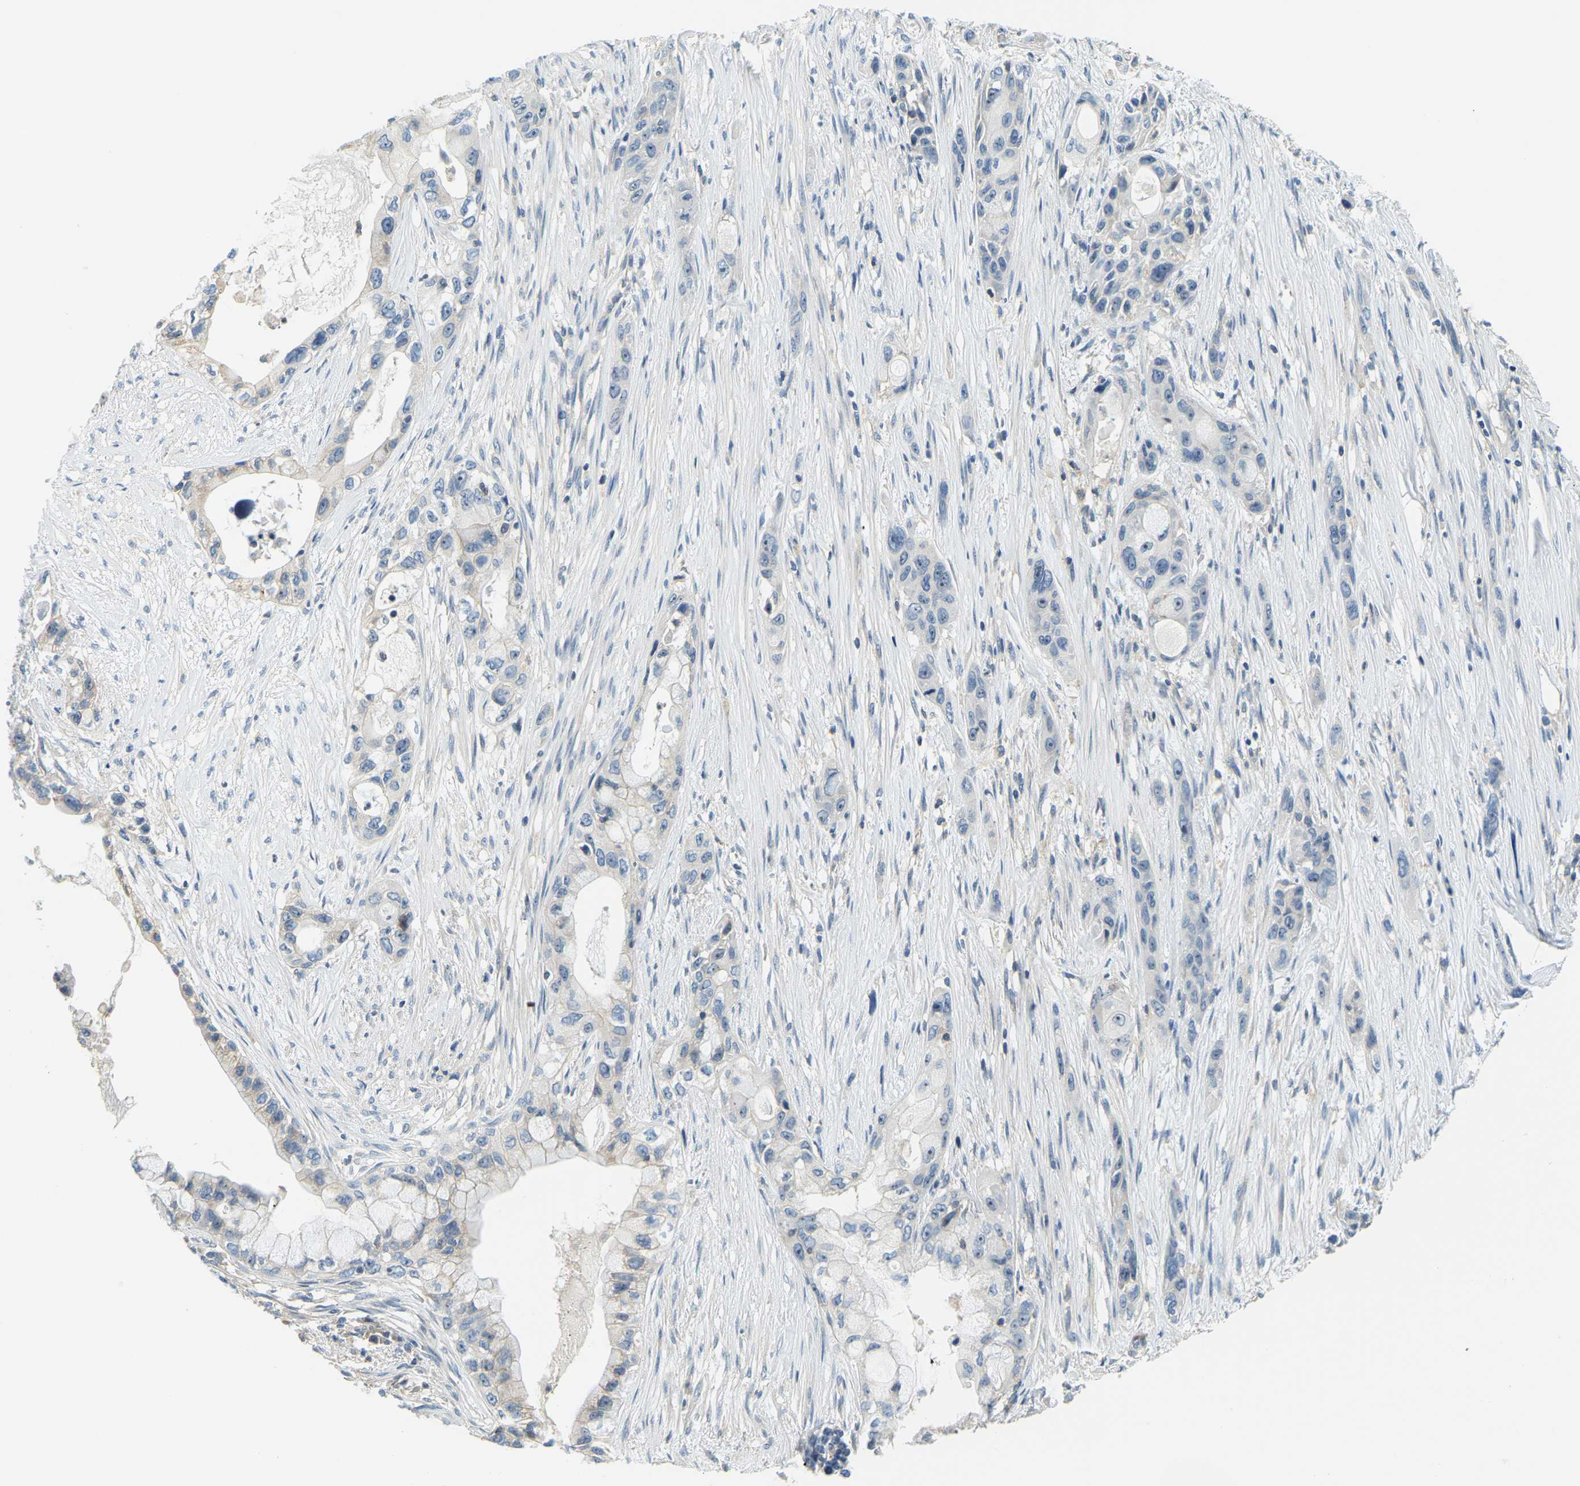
{"staining": {"intensity": "weak", "quantity": "<25%", "location": "cytoplasmic/membranous"}, "tissue": "pancreatic cancer", "cell_type": "Tumor cells", "image_type": "cancer", "snomed": [{"axis": "morphology", "description": "Adenocarcinoma, NOS"}, {"axis": "topography", "description": "Pancreas"}], "caption": "The histopathology image displays no significant positivity in tumor cells of pancreatic cancer.", "gene": "RRP1", "patient": {"sex": "male", "age": 53}}